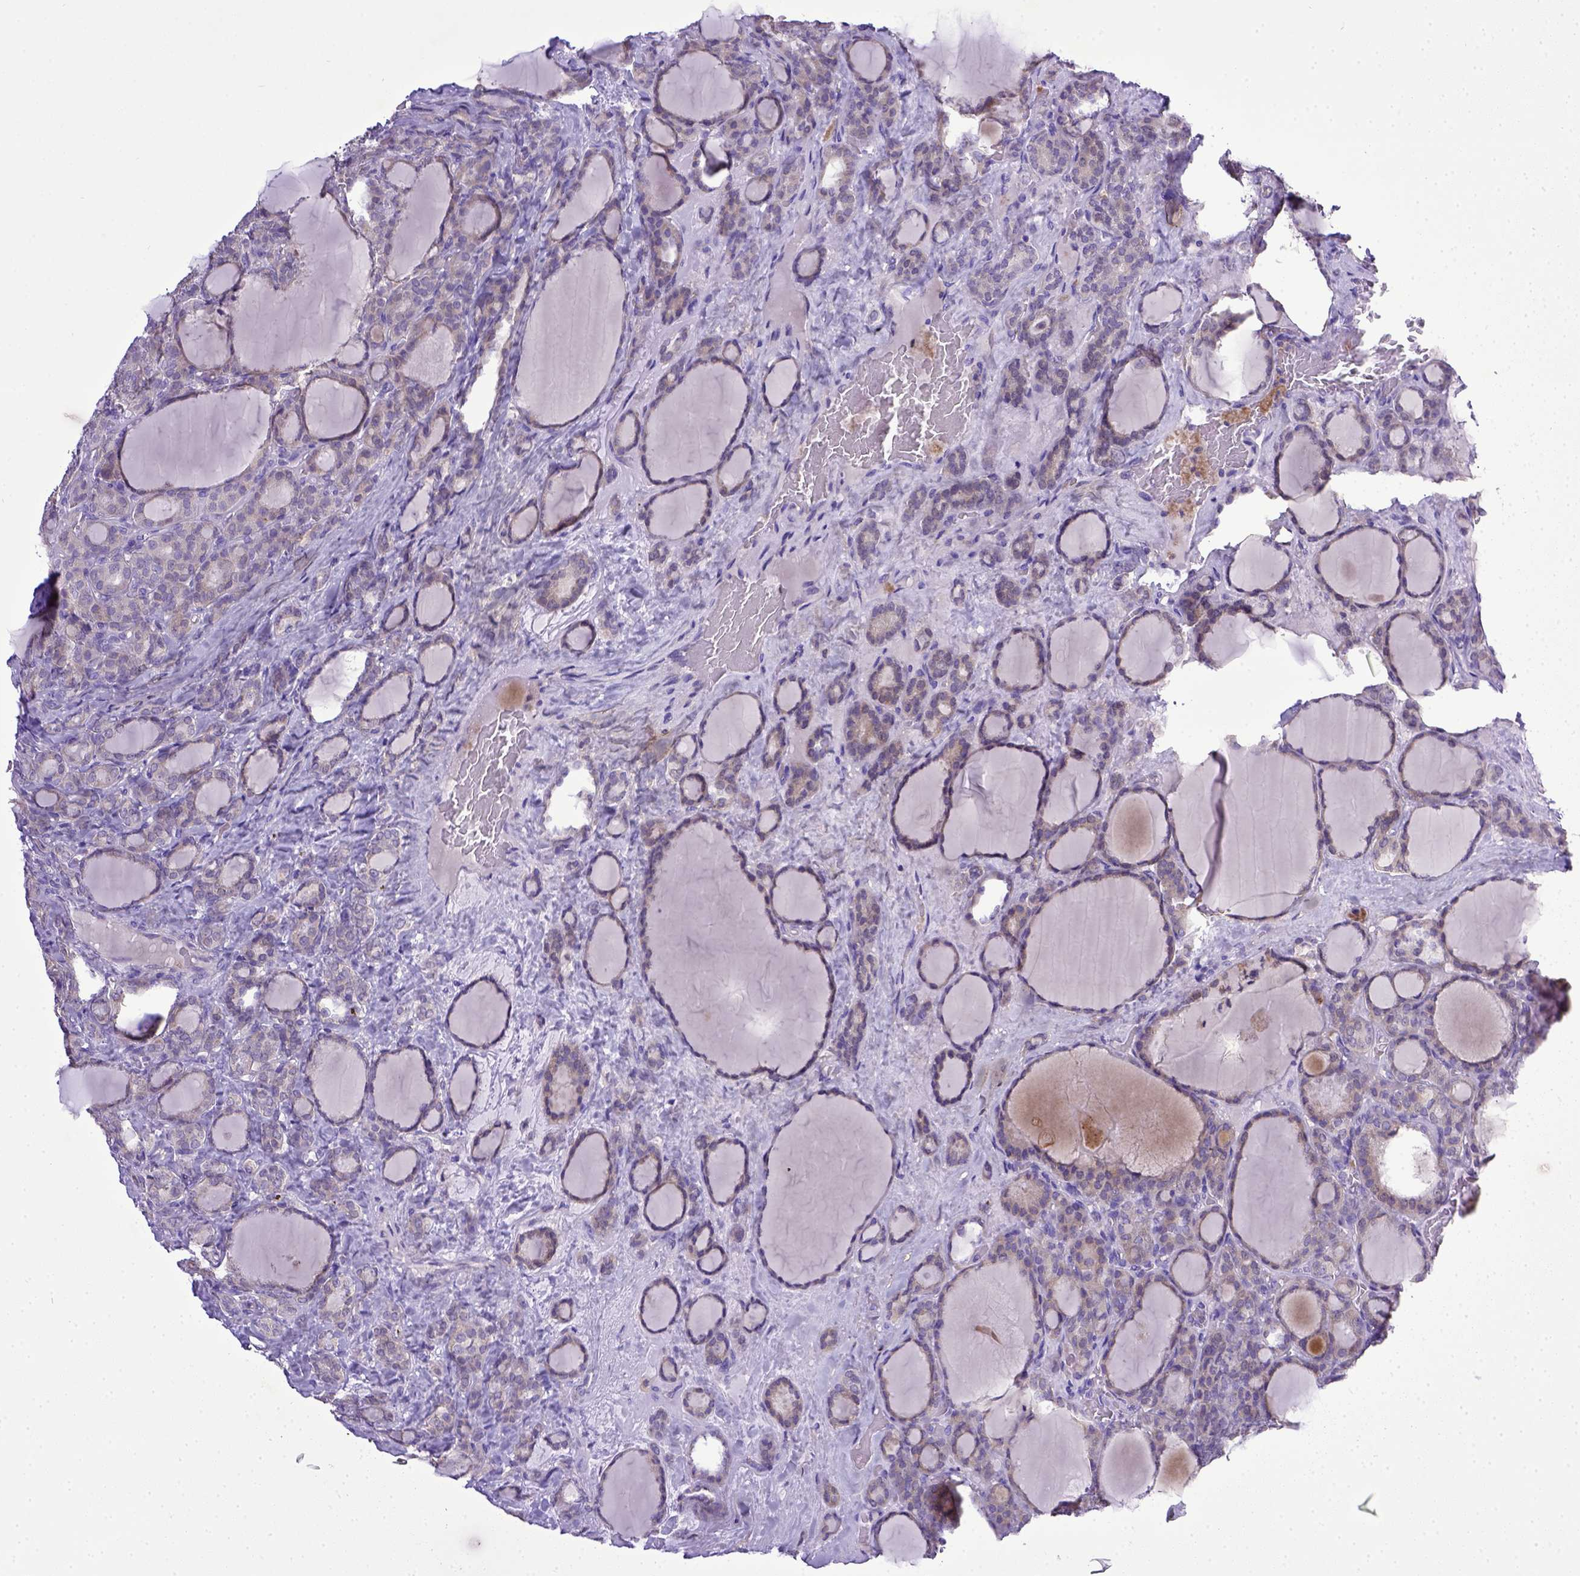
{"staining": {"intensity": "negative", "quantity": "none", "location": "none"}, "tissue": "thyroid cancer", "cell_type": "Tumor cells", "image_type": "cancer", "snomed": [{"axis": "morphology", "description": "Normal tissue, NOS"}, {"axis": "morphology", "description": "Follicular adenoma carcinoma, NOS"}, {"axis": "topography", "description": "Thyroid gland"}], "caption": "The micrograph shows no significant expression in tumor cells of thyroid cancer (follicular adenoma carcinoma).", "gene": "CD40", "patient": {"sex": "female", "age": 31}}